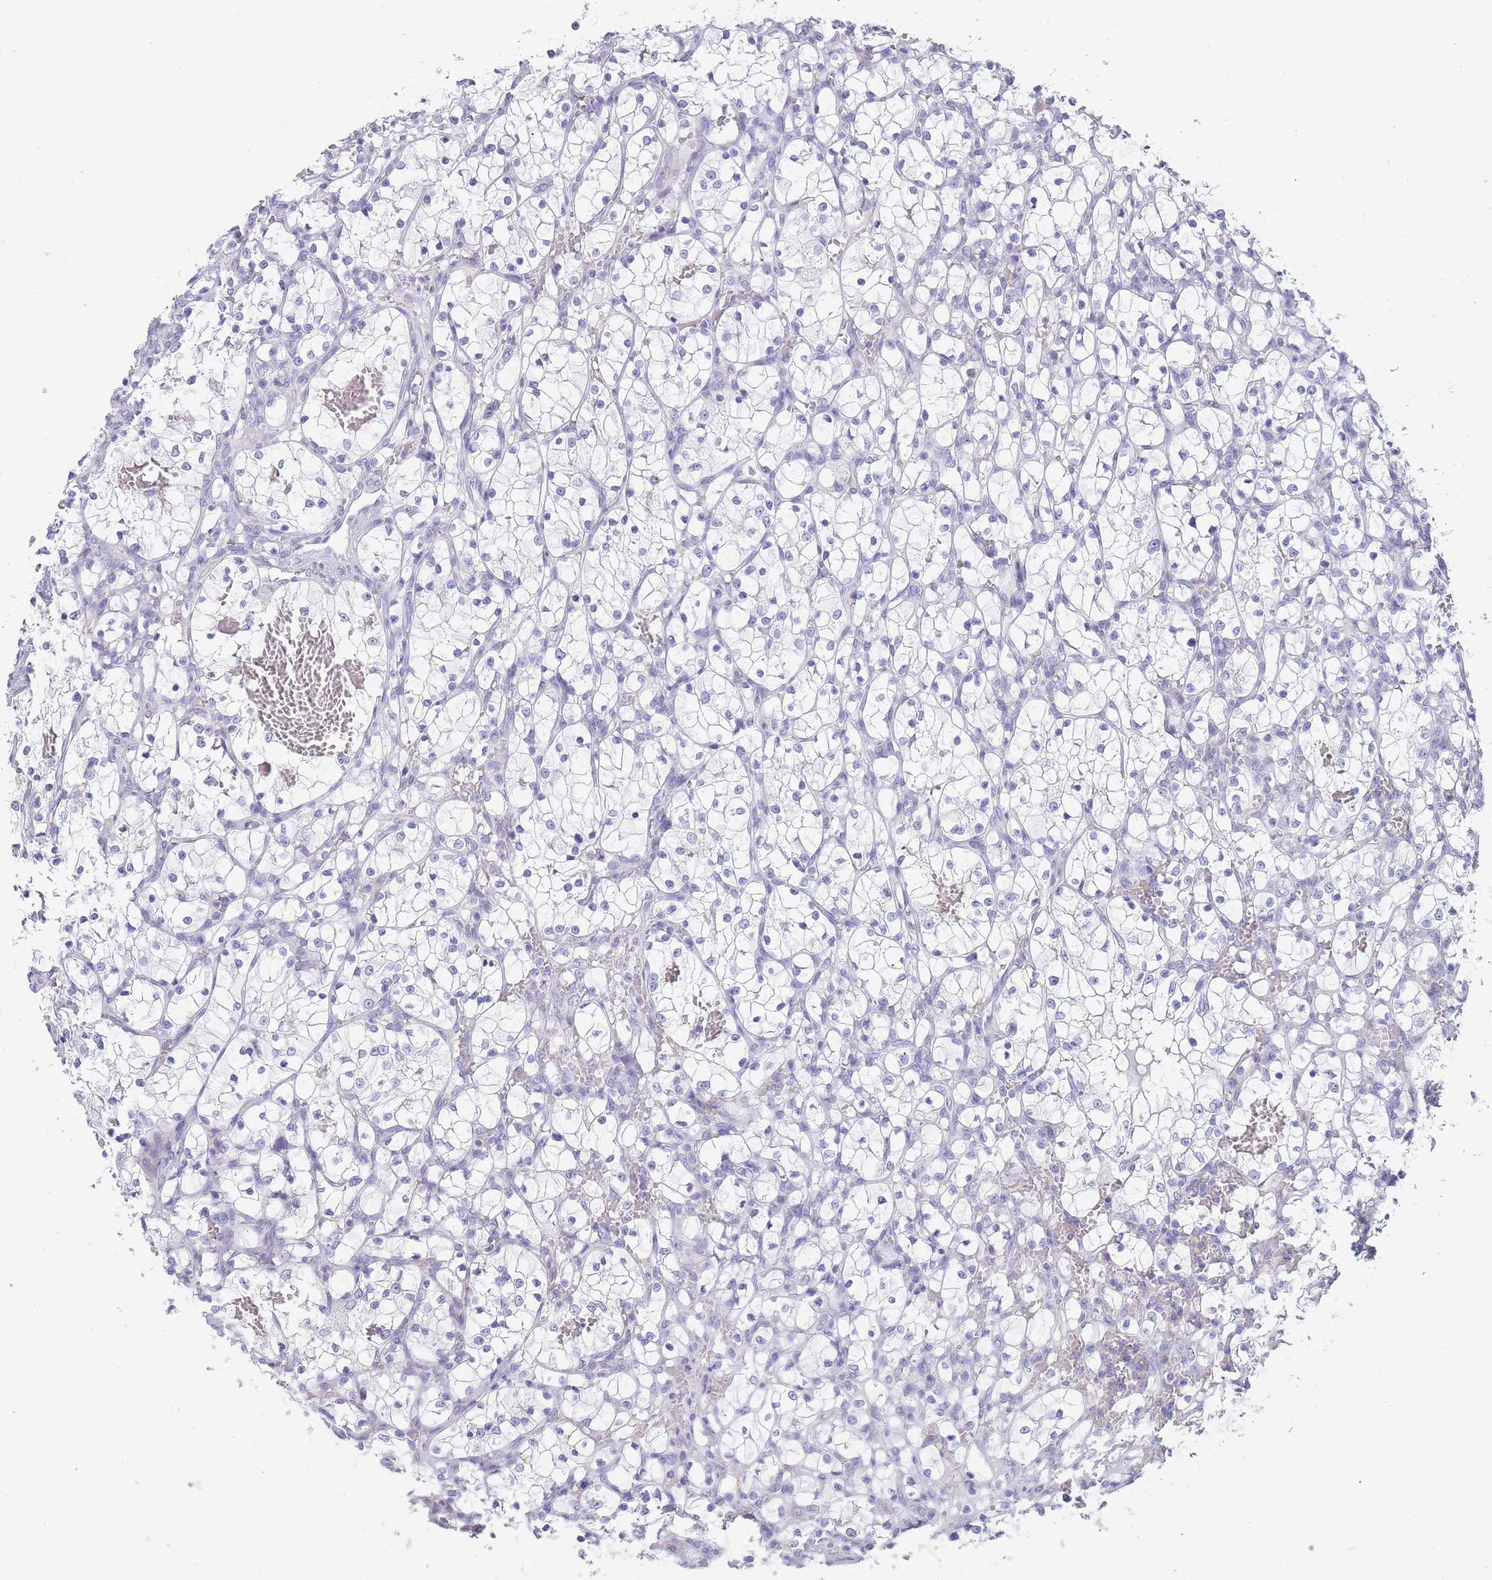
{"staining": {"intensity": "negative", "quantity": "none", "location": "none"}, "tissue": "renal cancer", "cell_type": "Tumor cells", "image_type": "cancer", "snomed": [{"axis": "morphology", "description": "Adenocarcinoma, NOS"}, {"axis": "topography", "description": "Kidney"}], "caption": "Image shows no protein expression in tumor cells of renal adenocarcinoma tissue.", "gene": "NOP14", "patient": {"sex": "female", "age": 69}}